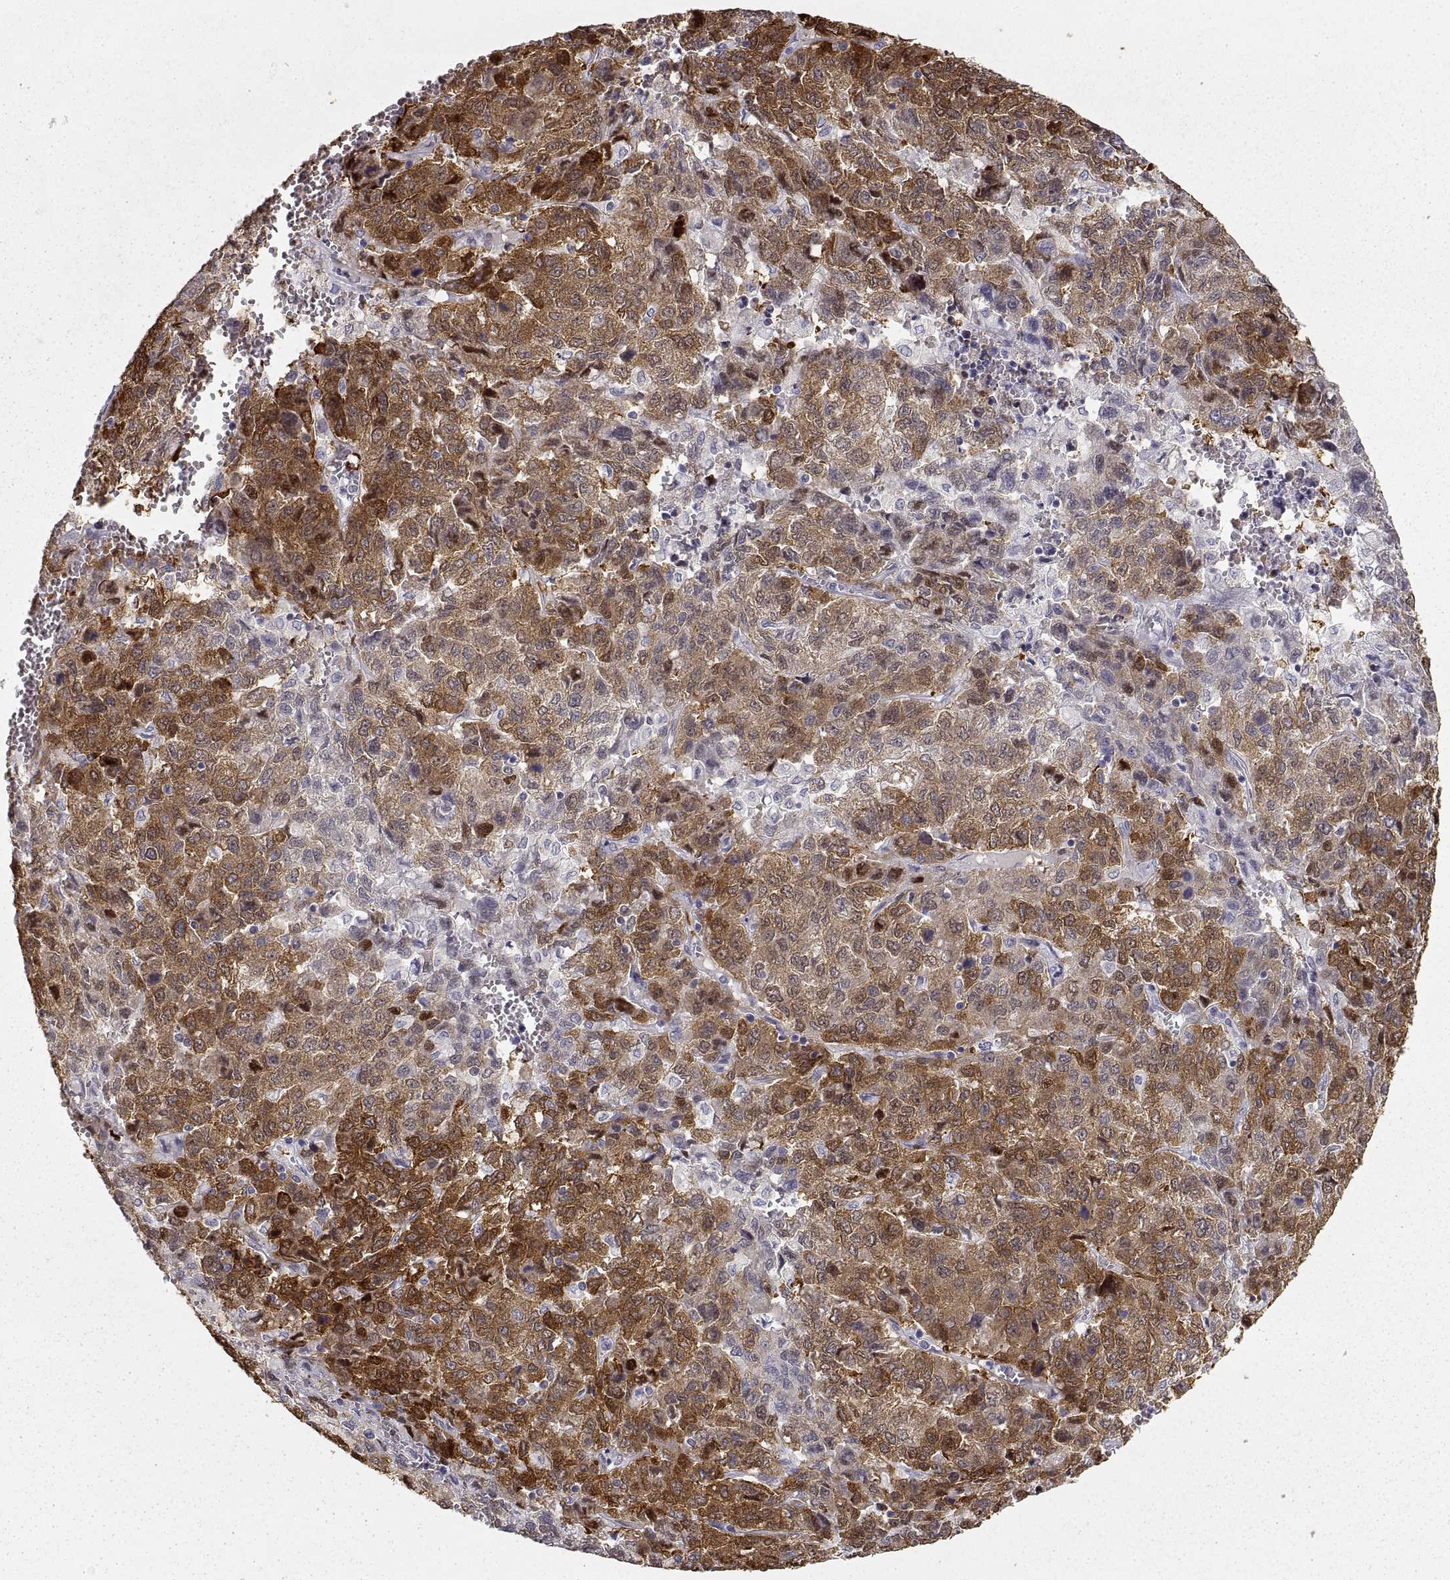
{"staining": {"intensity": "strong", "quantity": "25%-75%", "location": "cytoplasmic/membranous"}, "tissue": "liver cancer", "cell_type": "Tumor cells", "image_type": "cancer", "snomed": [{"axis": "morphology", "description": "Carcinoma, Hepatocellular, NOS"}, {"axis": "topography", "description": "Liver"}], "caption": "Strong cytoplasmic/membranous staining is appreciated in about 25%-75% of tumor cells in hepatocellular carcinoma (liver). (DAB IHC with brightfield microscopy, high magnification).", "gene": "HSP90AB1", "patient": {"sex": "male", "age": 69}}